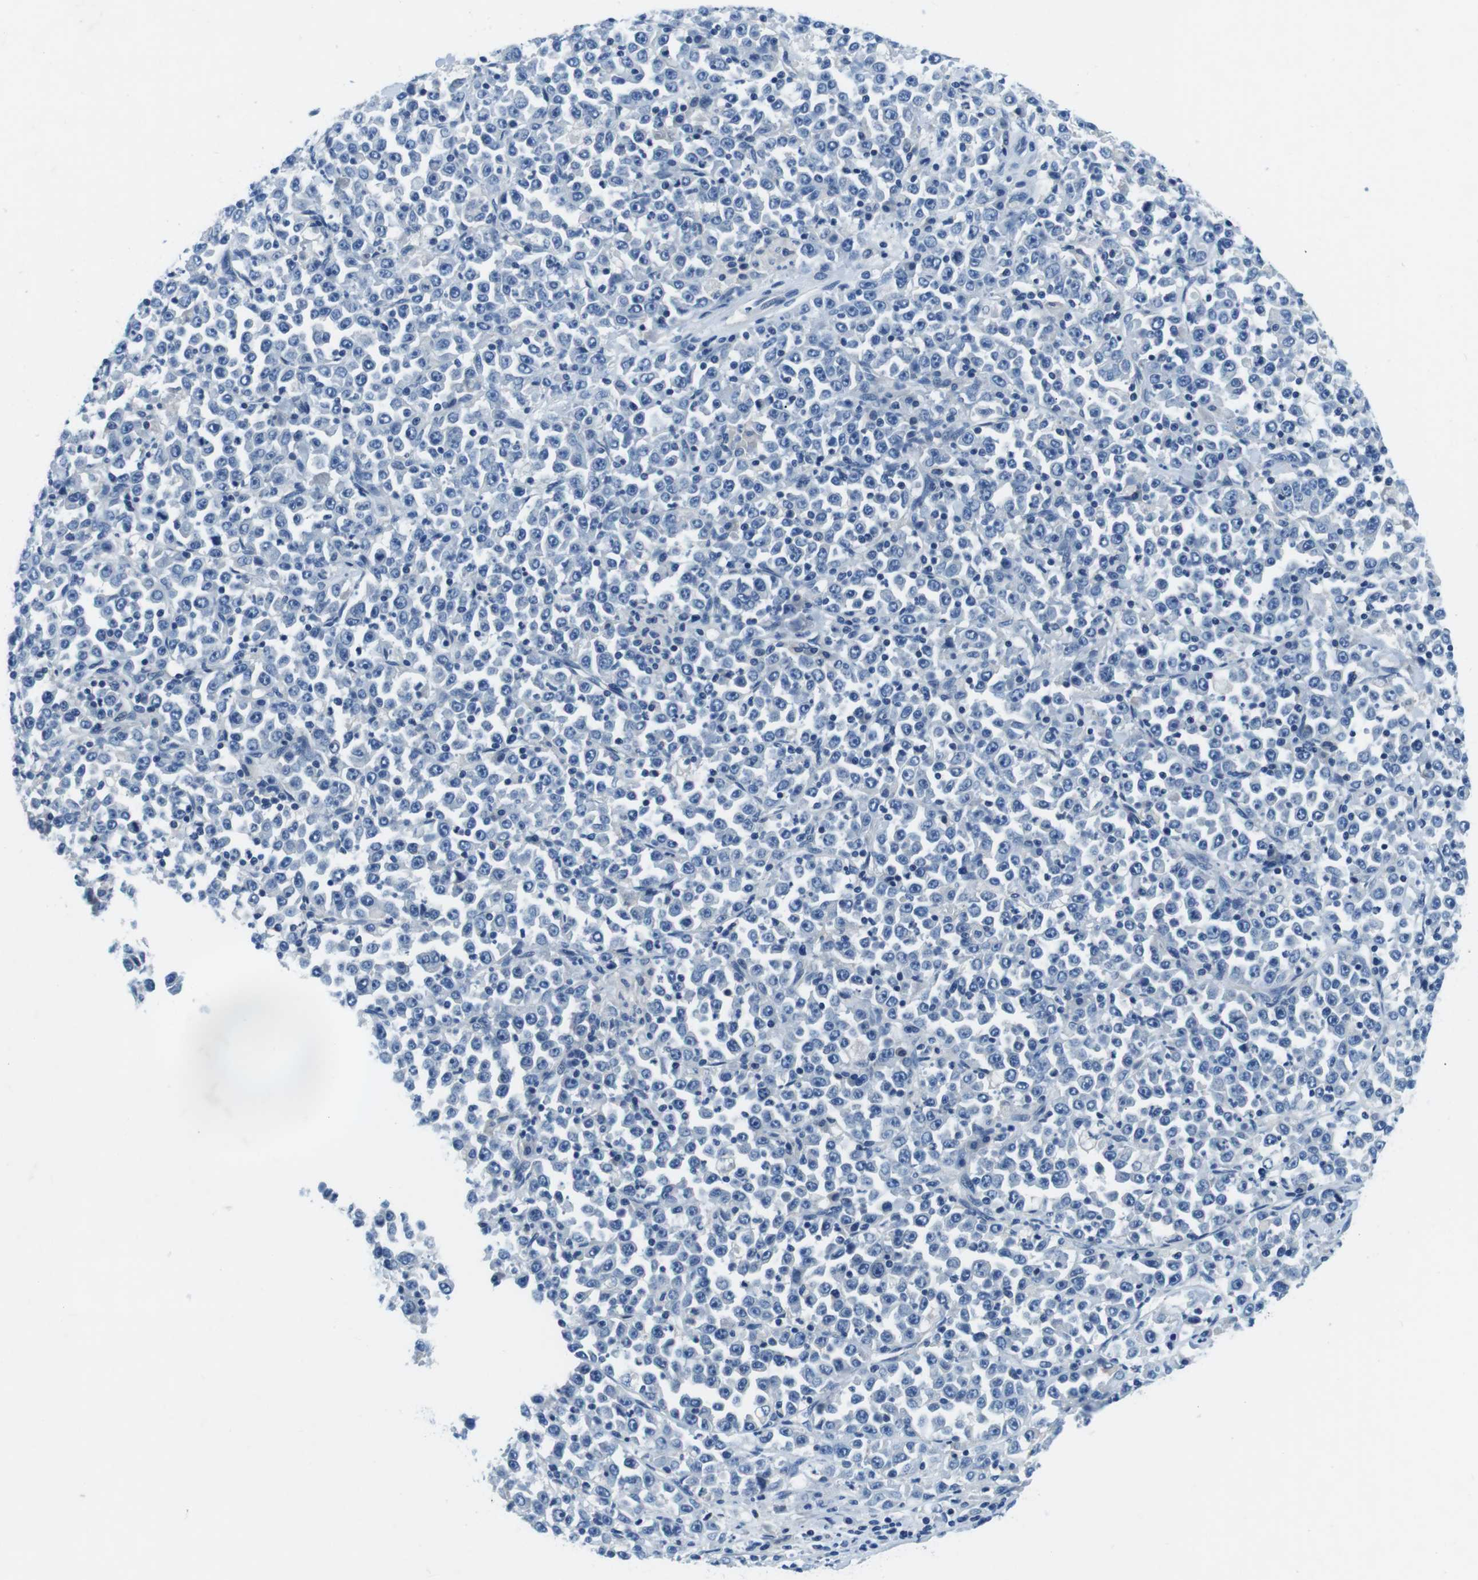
{"staining": {"intensity": "negative", "quantity": "none", "location": "none"}, "tissue": "stomach cancer", "cell_type": "Tumor cells", "image_type": "cancer", "snomed": [{"axis": "morphology", "description": "Normal tissue, NOS"}, {"axis": "morphology", "description": "Adenocarcinoma, NOS"}, {"axis": "topography", "description": "Stomach, upper"}, {"axis": "topography", "description": "Stomach"}], "caption": "The IHC micrograph has no significant positivity in tumor cells of stomach adenocarcinoma tissue. (DAB (3,3'-diaminobenzidine) IHC, high magnification).", "gene": "DENND4C", "patient": {"sex": "male", "age": 59}}